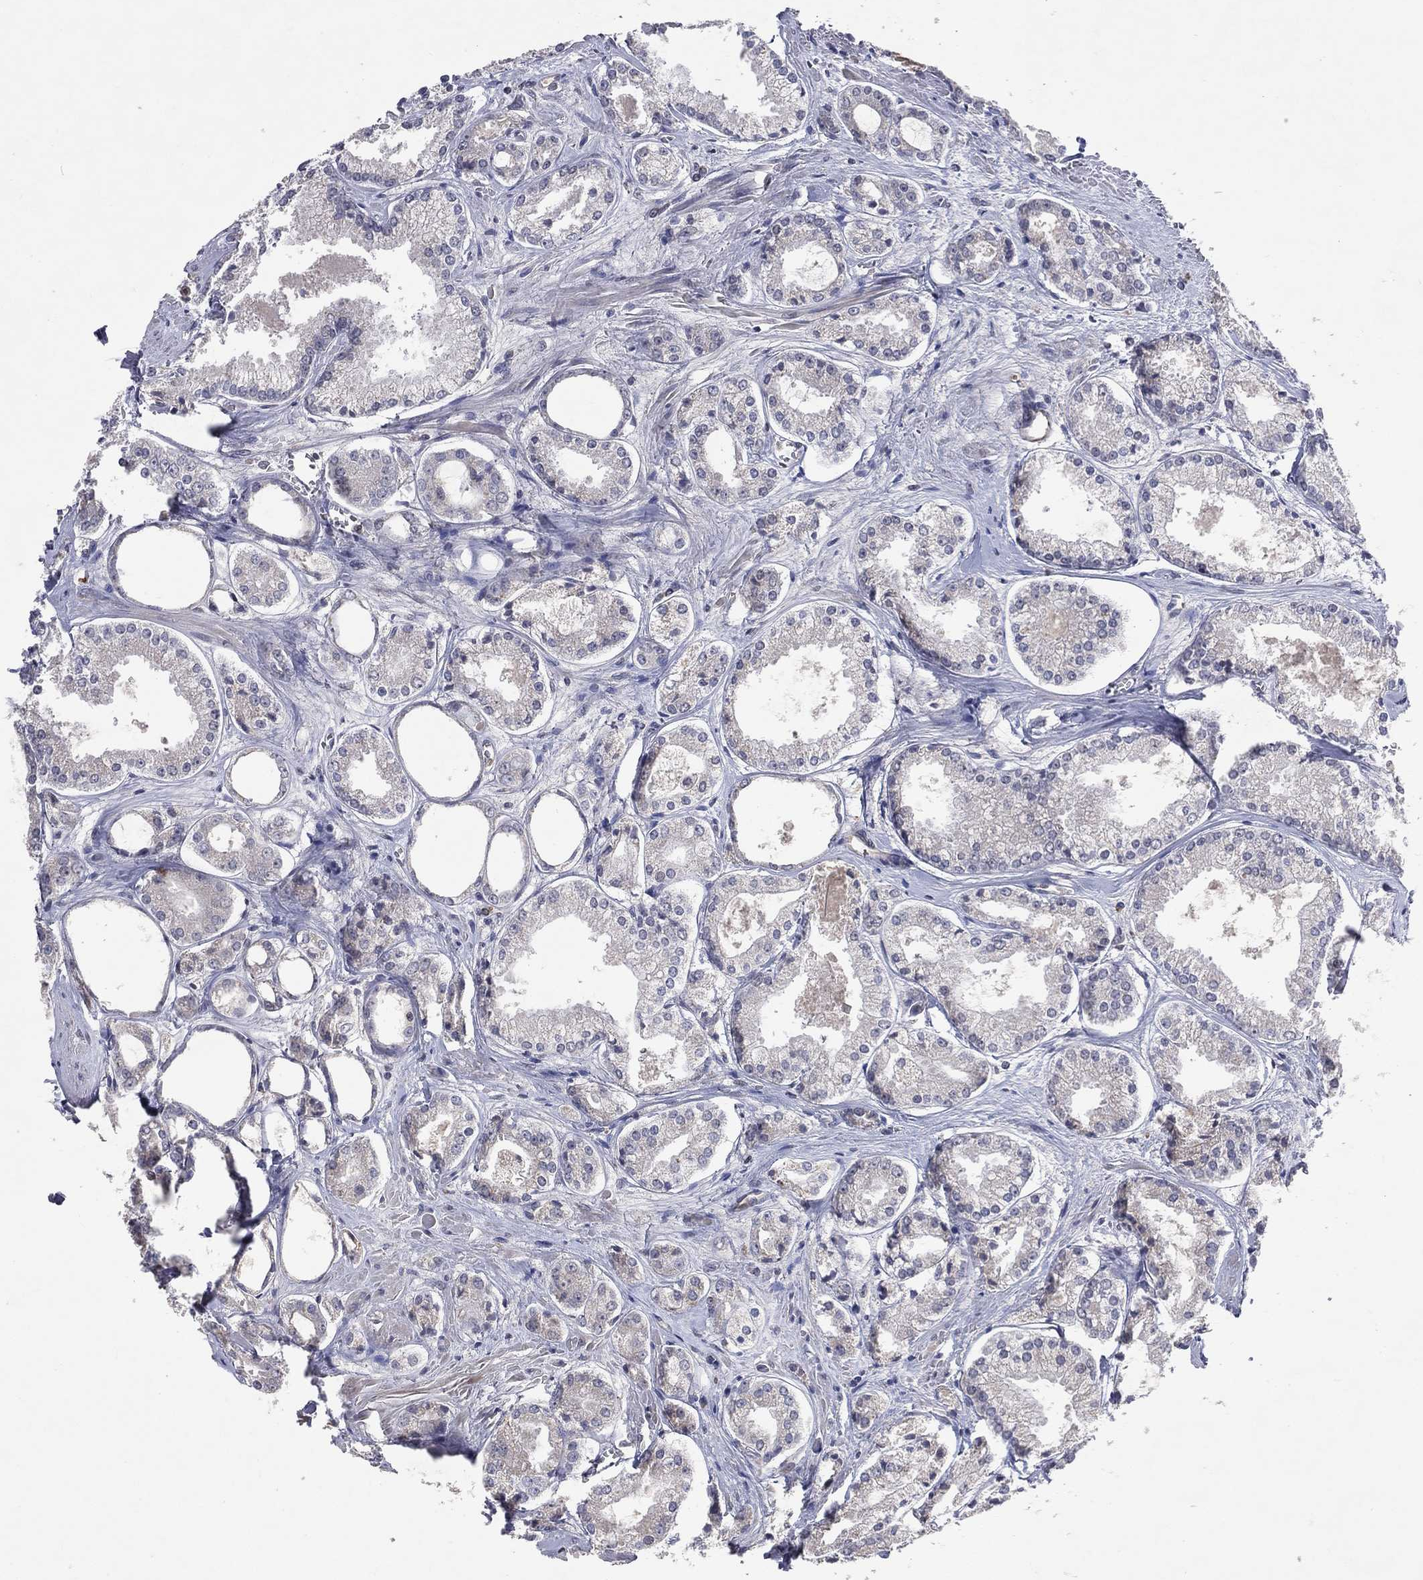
{"staining": {"intensity": "negative", "quantity": "none", "location": "none"}, "tissue": "prostate cancer", "cell_type": "Tumor cells", "image_type": "cancer", "snomed": [{"axis": "morphology", "description": "Adenocarcinoma, NOS"}, {"axis": "topography", "description": "Prostate"}], "caption": "This is an immunohistochemistry micrograph of human prostate adenocarcinoma. There is no expression in tumor cells.", "gene": "DNAH7", "patient": {"sex": "male", "age": 72}}